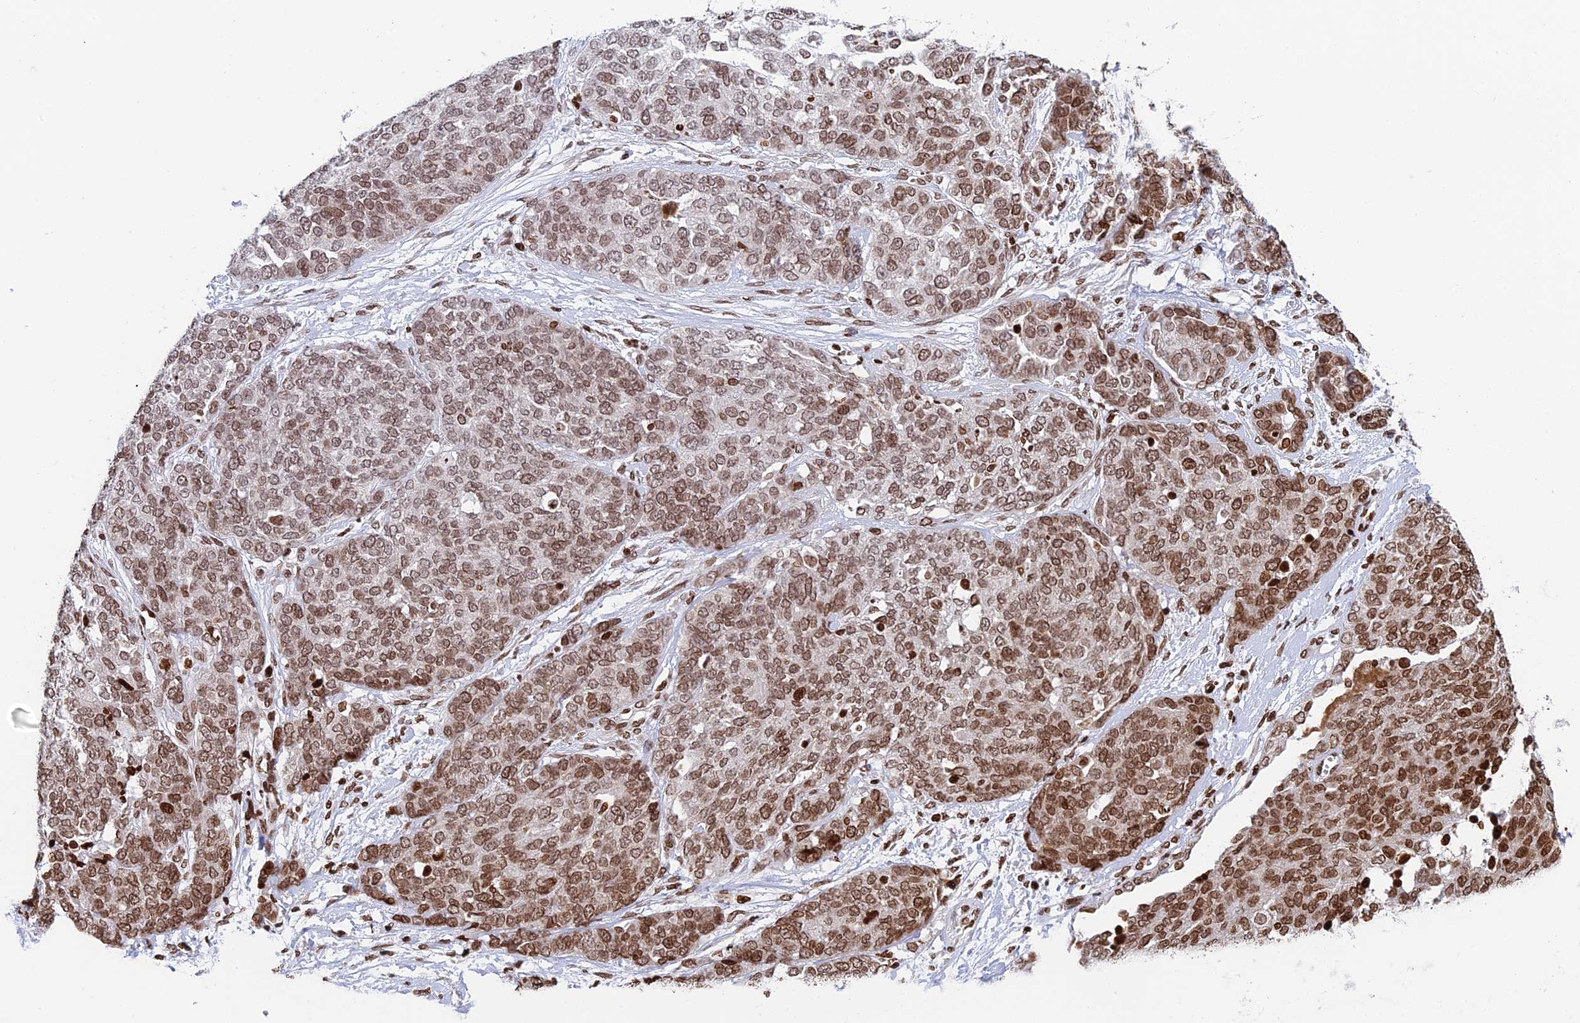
{"staining": {"intensity": "moderate", "quantity": ">75%", "location": "nuclear"}, "tissue": "ovarian cancer", "cell_type": "Tumor cells", "image_type": "cancer", "snomed": [{"axis": "morphology", "description": "Cystadenocarcinoma, serous, NOS"}, {"axis": "topography", "description": "Ovary"}], "caption": "Ovarian cancer tissue shows moderate nuclear positivity in about >75% of tumor cells (Stains: DAB (3,3'-diaminobenzidine) in brown, nuclei in blue, Microscopy: brightfield microscopy at high magnification).", "gene": "RPAP1", "patient": {"sex": "female", "age": 44}}